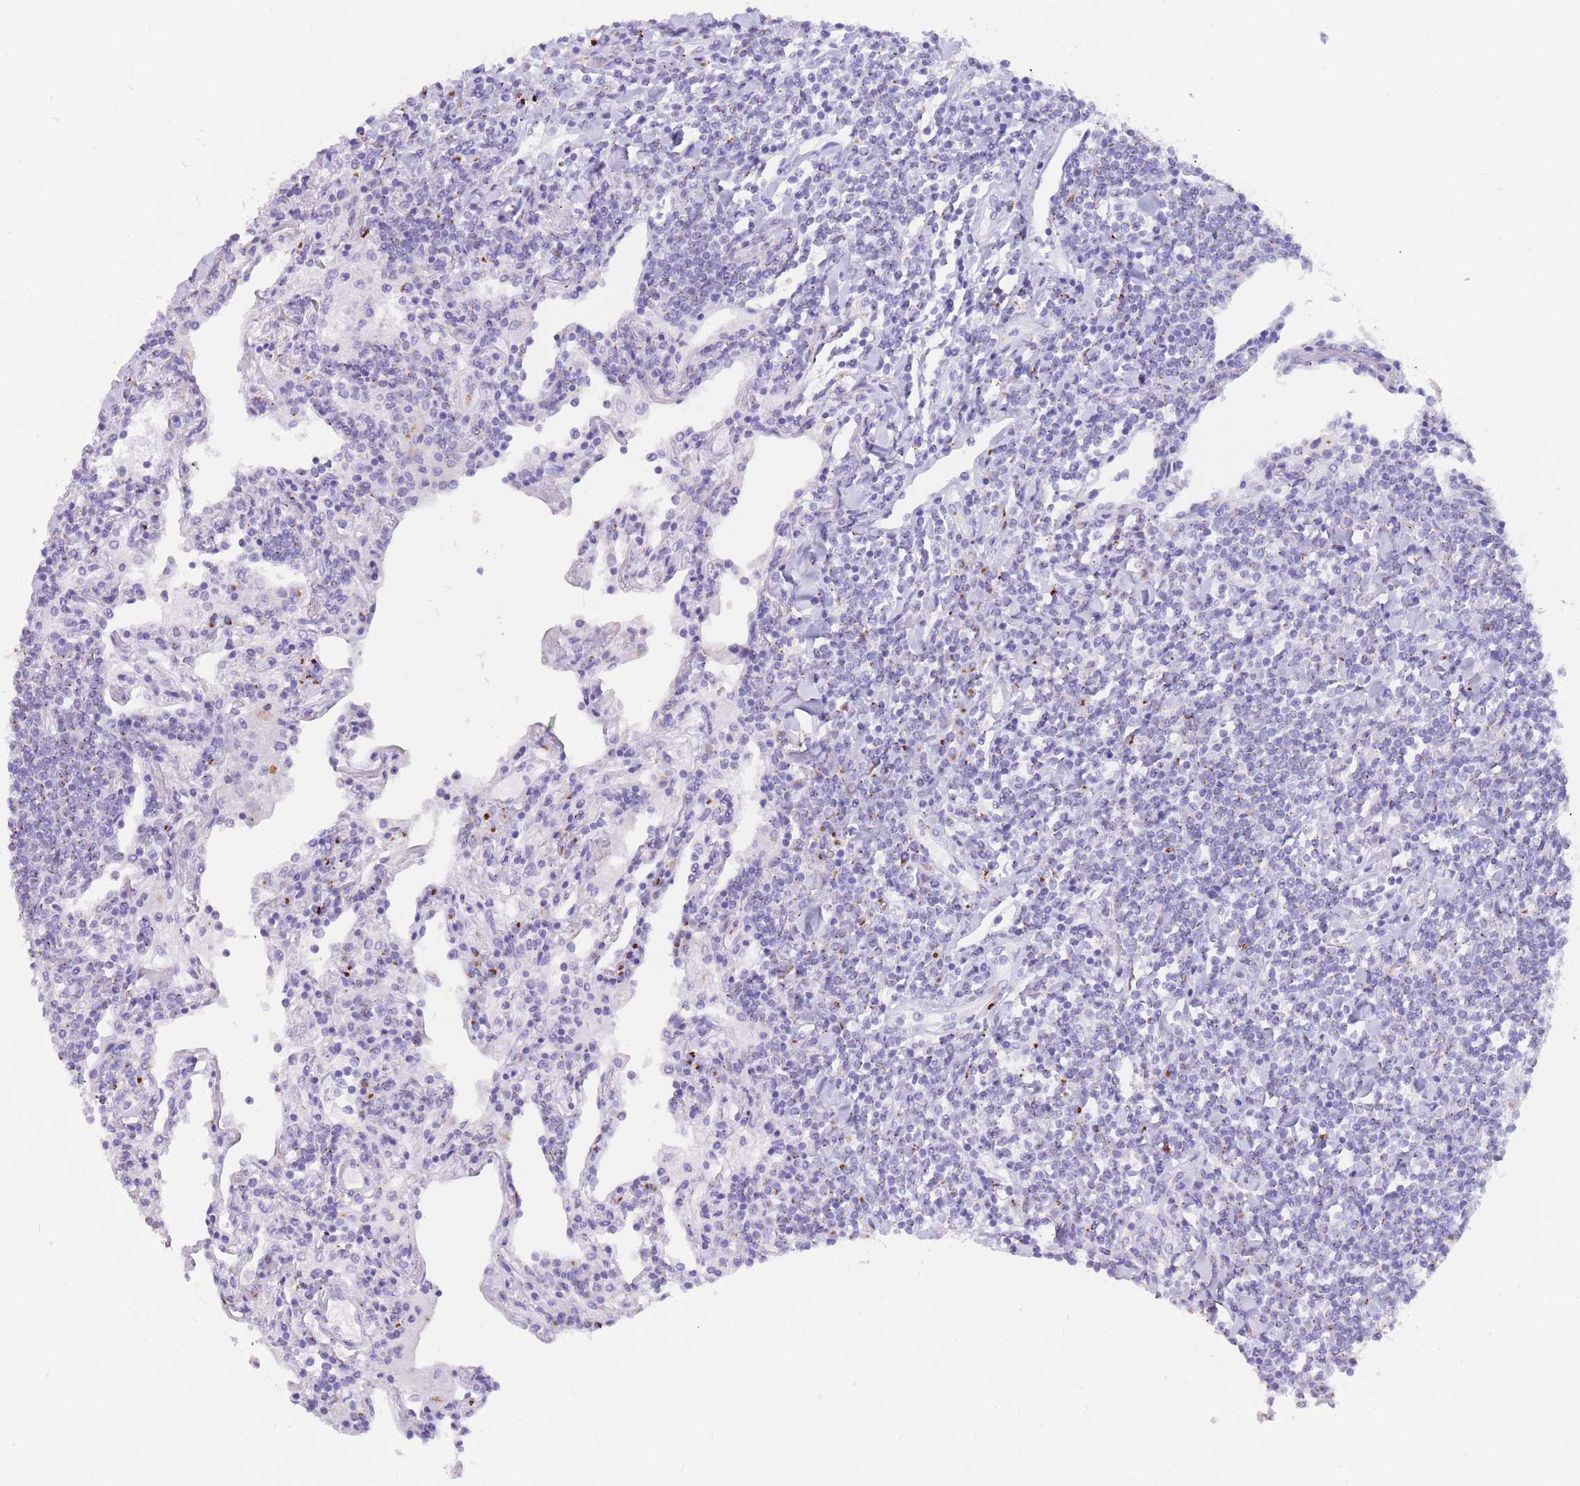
{"staining": {"intensity": "negative", "quantity": "none", "location": "none"}, "tissue": "lymphoma", "cell_type": "Tumor cells", "image_type": "cancer", "snomed": [{"axis": "morphology", "description": "Malignant lymphoma, non-Hodgkin's type, Low grade"}, {"axis": "topography", "description": "Lung"}], "caption": "DAB (3,3'-diaminobenzidine) immunohistochemical staining of lymphoma displays no significant staining in tumor cells.", "gene": "FAM3C", "patient": {"sex": "female", "age": 71}}